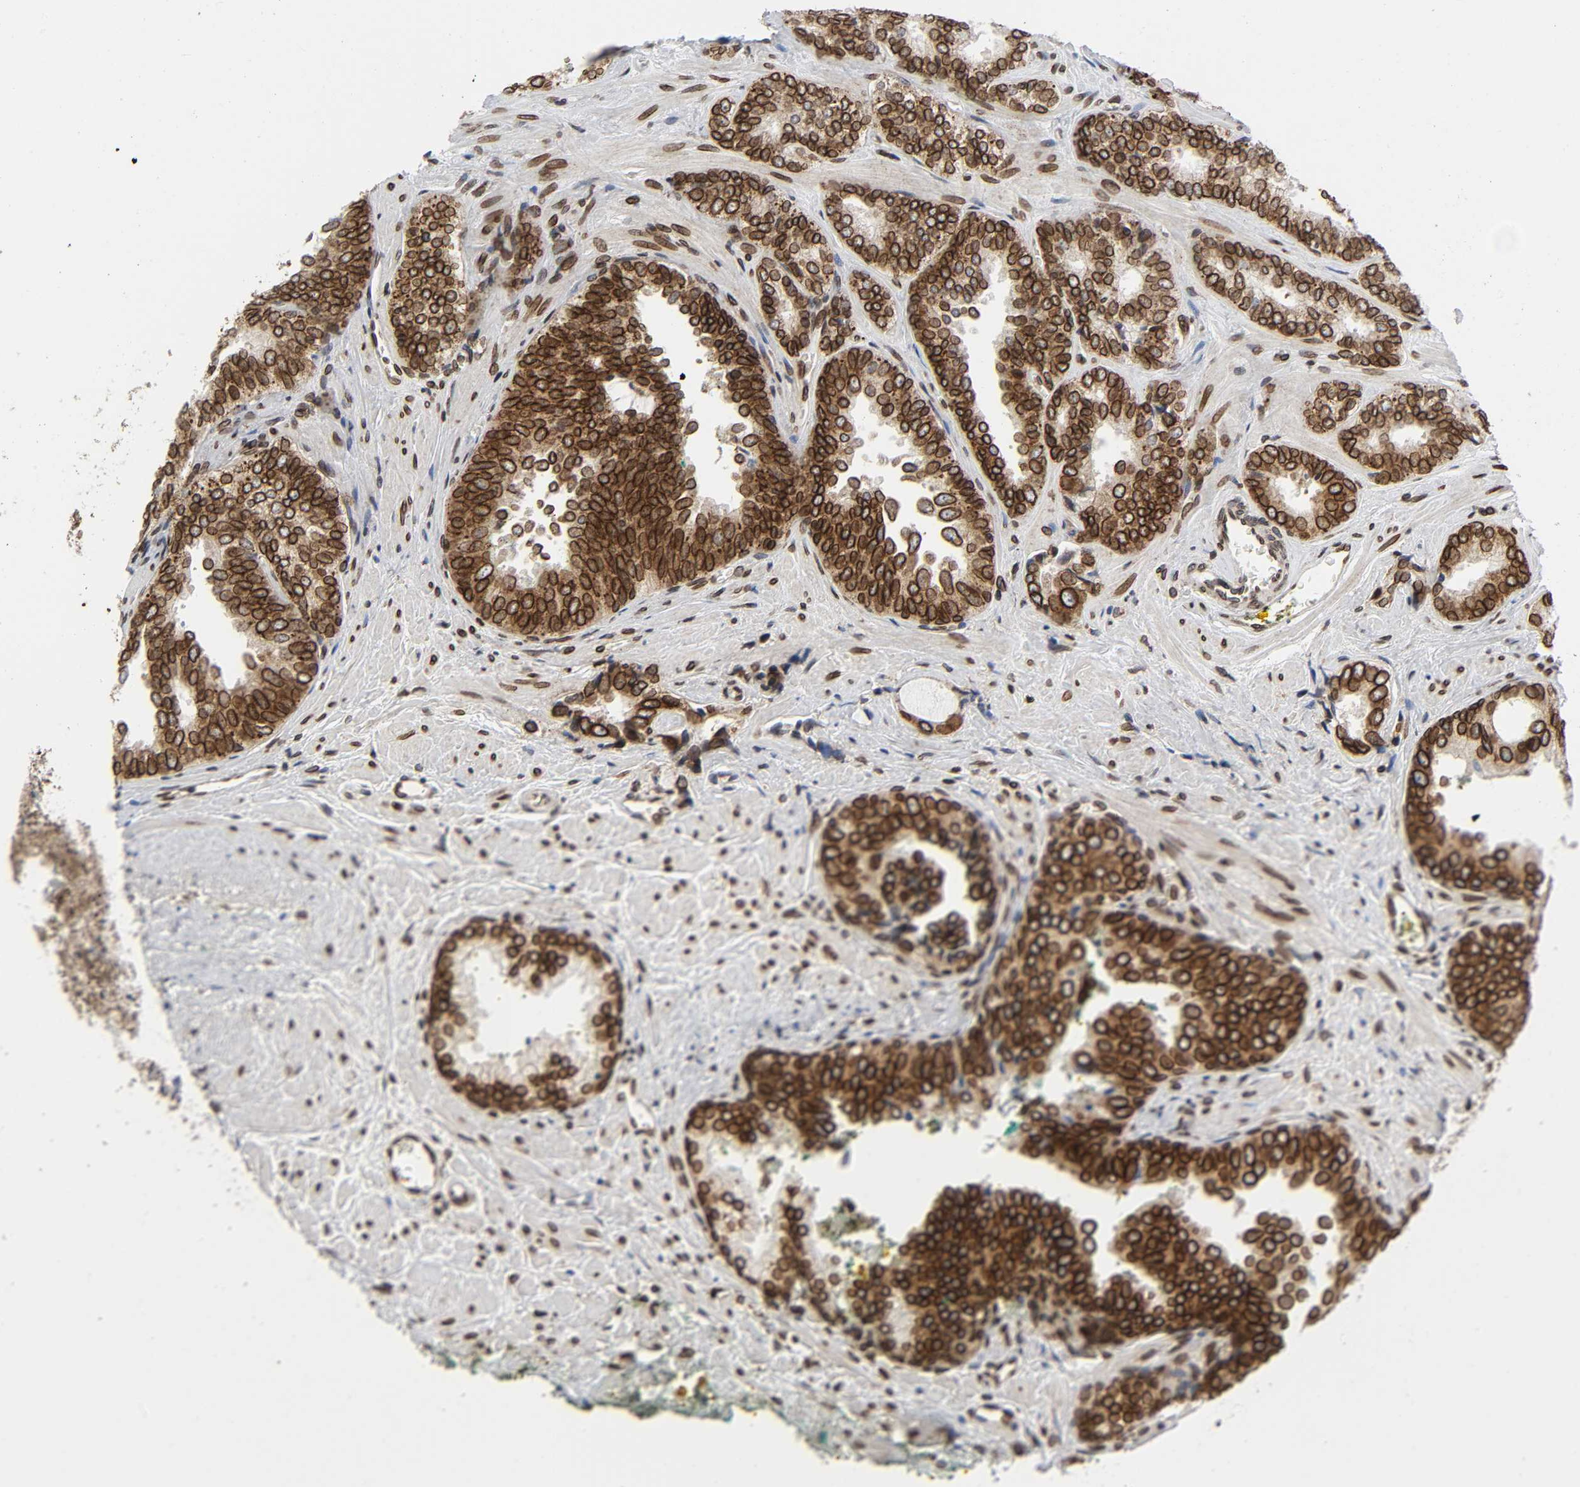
{"staining": {"intensity": "strong", "quantity": ">75%", "location": "cytoplasmic/membranous,nuclear"}, "tissue": "prostate cancer", "cell_type": "Tumor cells", "image_type": "cancer", "snomed": [{"axis": "morphology", "description": "Adenocarcinoma, High grade"}, {"axis": "topography", "description": "Prostate"}], "caption": "Prostate high-grade adenocarcinoma was stained to show a protein in brown. There is high levels of strong cytoplasmic/membranous and nuclear expression in about >75% of tumor cells.", "gene": "RANGAP1", "patient": {"sex": "male", "age": 67}}